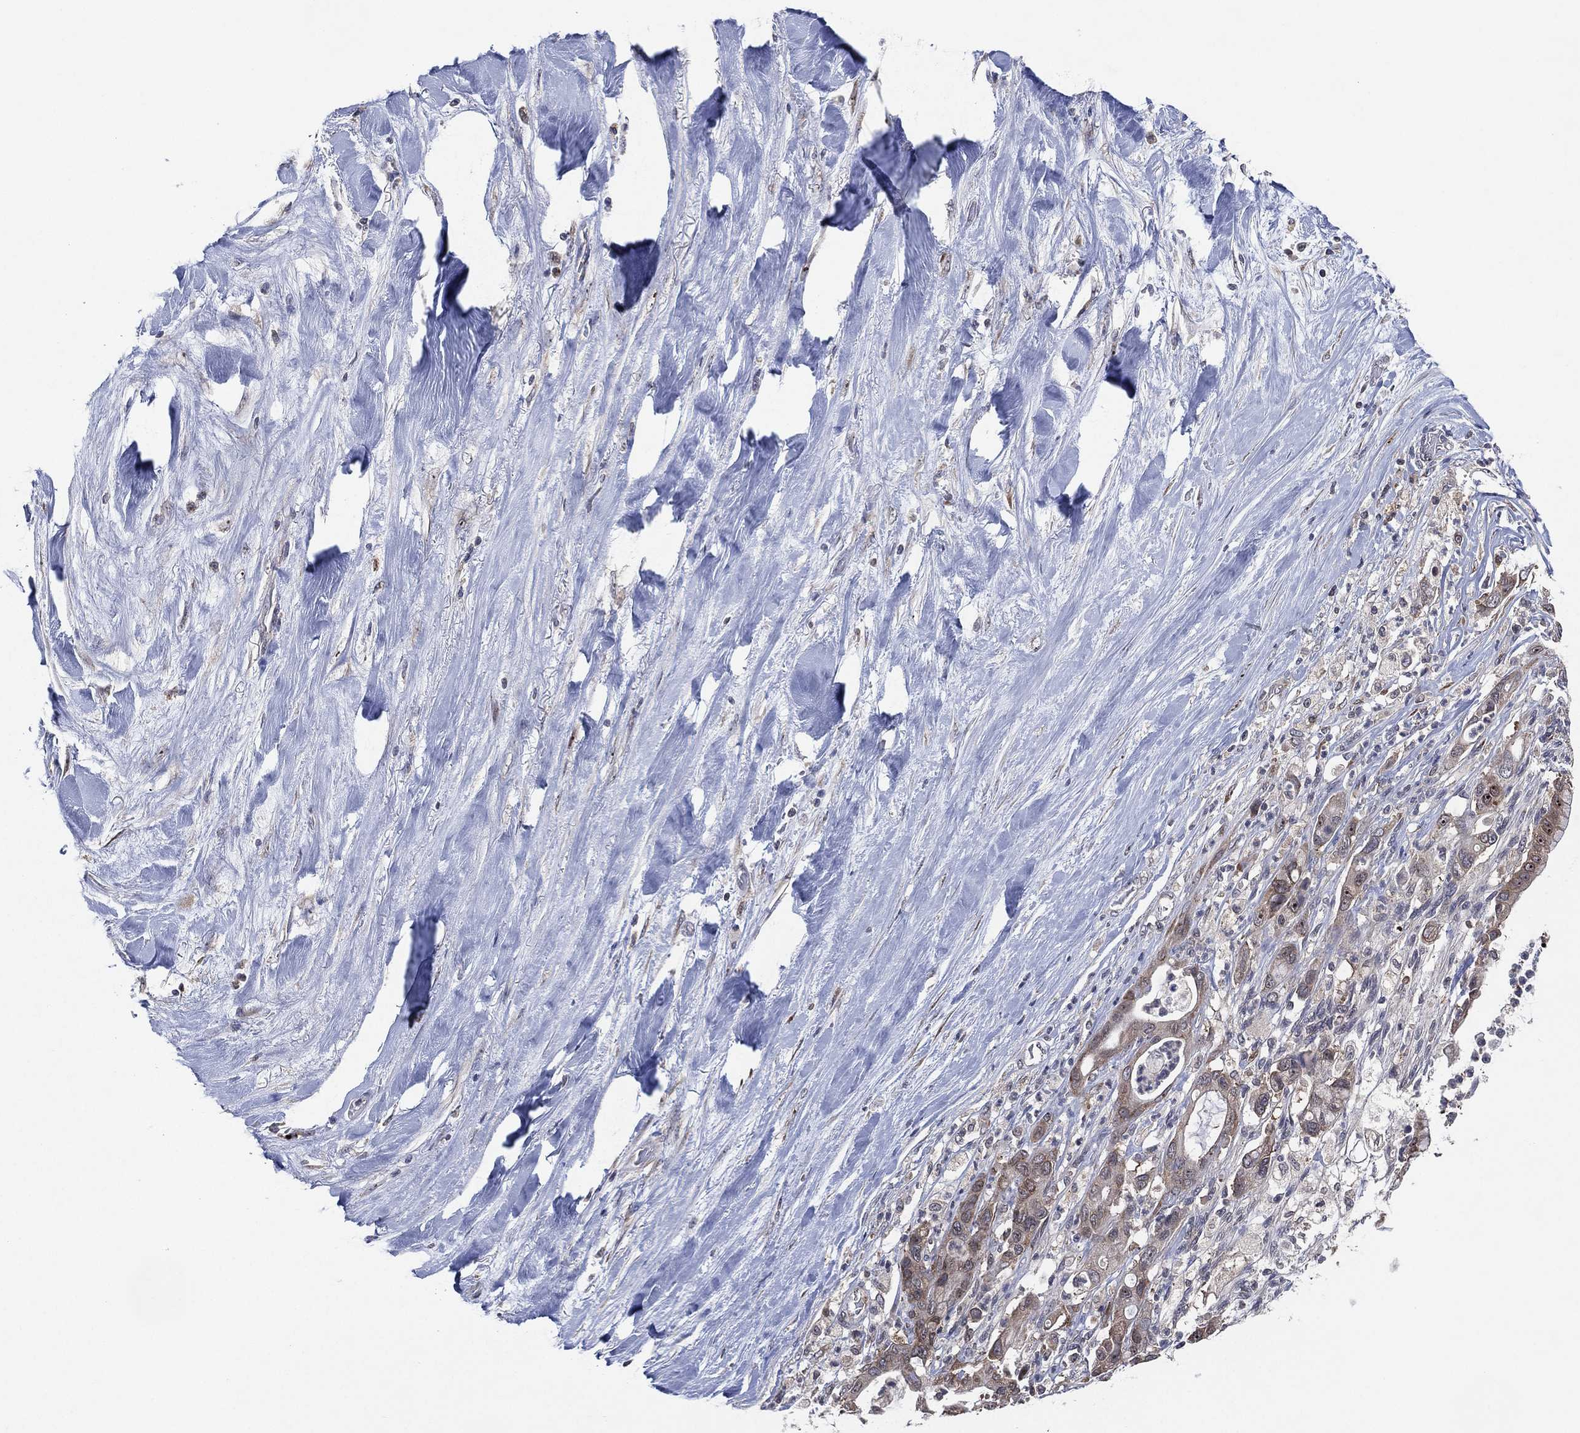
{"staining": {"intensity": "weak", "quantity": "<25%", "location": "cytoplasmic/membranous,nuclear"}, "tissue": "liver cancer", "cell_type": "Tumor cells", "image_type": "cancer", "snomed": [{"axis": "morphology", "description": "Cholangiocarcinoma"}, {"axis": "topography", "description": "Liver"}], "caption": "The histopathology image reveals no staining of tumor cells in liver cancer. (Immunohistochemistry, brightfield microscopy, high magnification).", "gene": "FAM104A", "patient": {"sex": "female", "age": 54}}